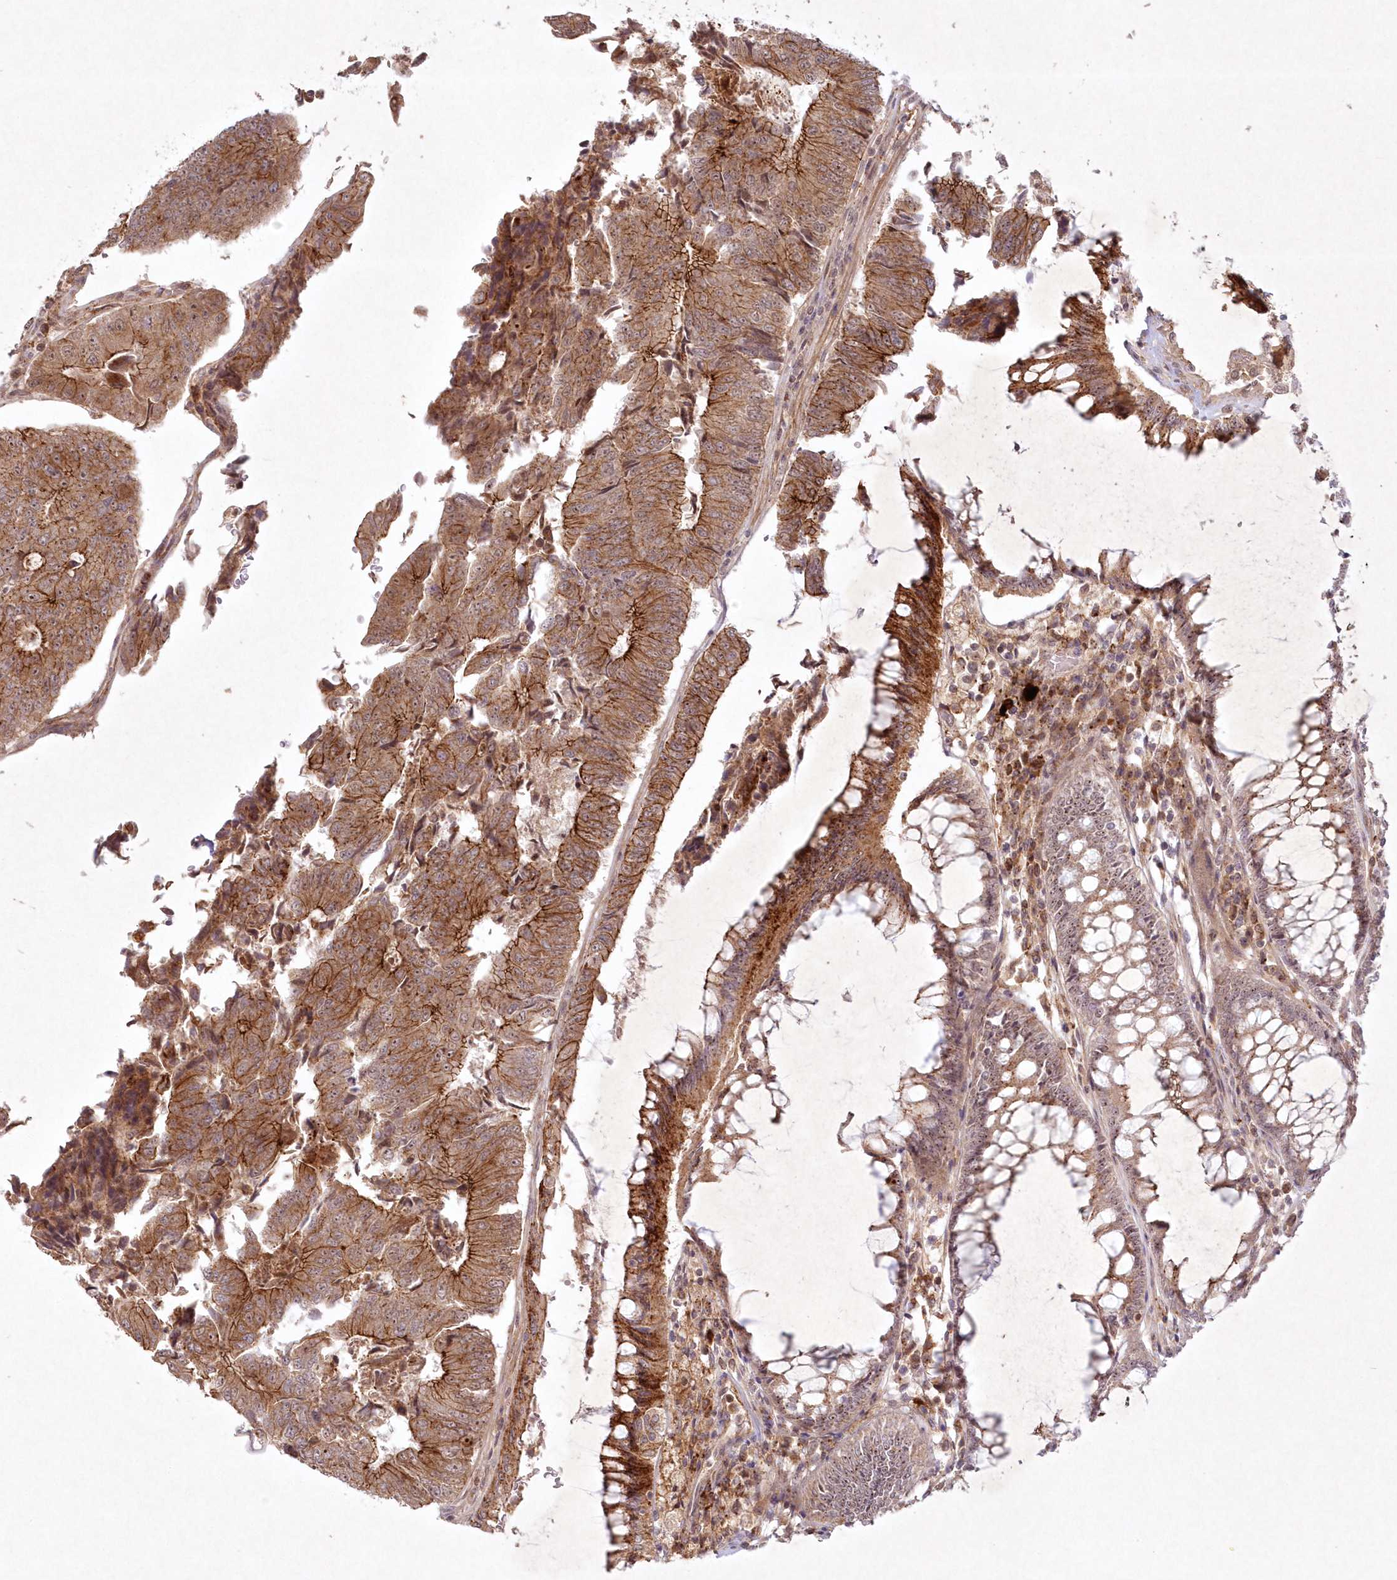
{"staining": {"intensity": "strong", "quantity": ">75%", "location": "cytoplasmic/membranous"}, "tissue": "colorectal cancer", "cell_type": "Tumor cells", "image_type": "cancer", "snomed": [{"axis": "morphology", "description": "Adenocarcinoma, NOS"}, {"axis": "topography", "description": "Colon"}], "caption": "Protein staining exhibits strong cytoplasmic/membranous staining in about >75% of tumor cells in colorectal cancer (adenocarcinoma).", "gene": "TOGARAM2", "patient": {"sex": "female", "age": 67}}